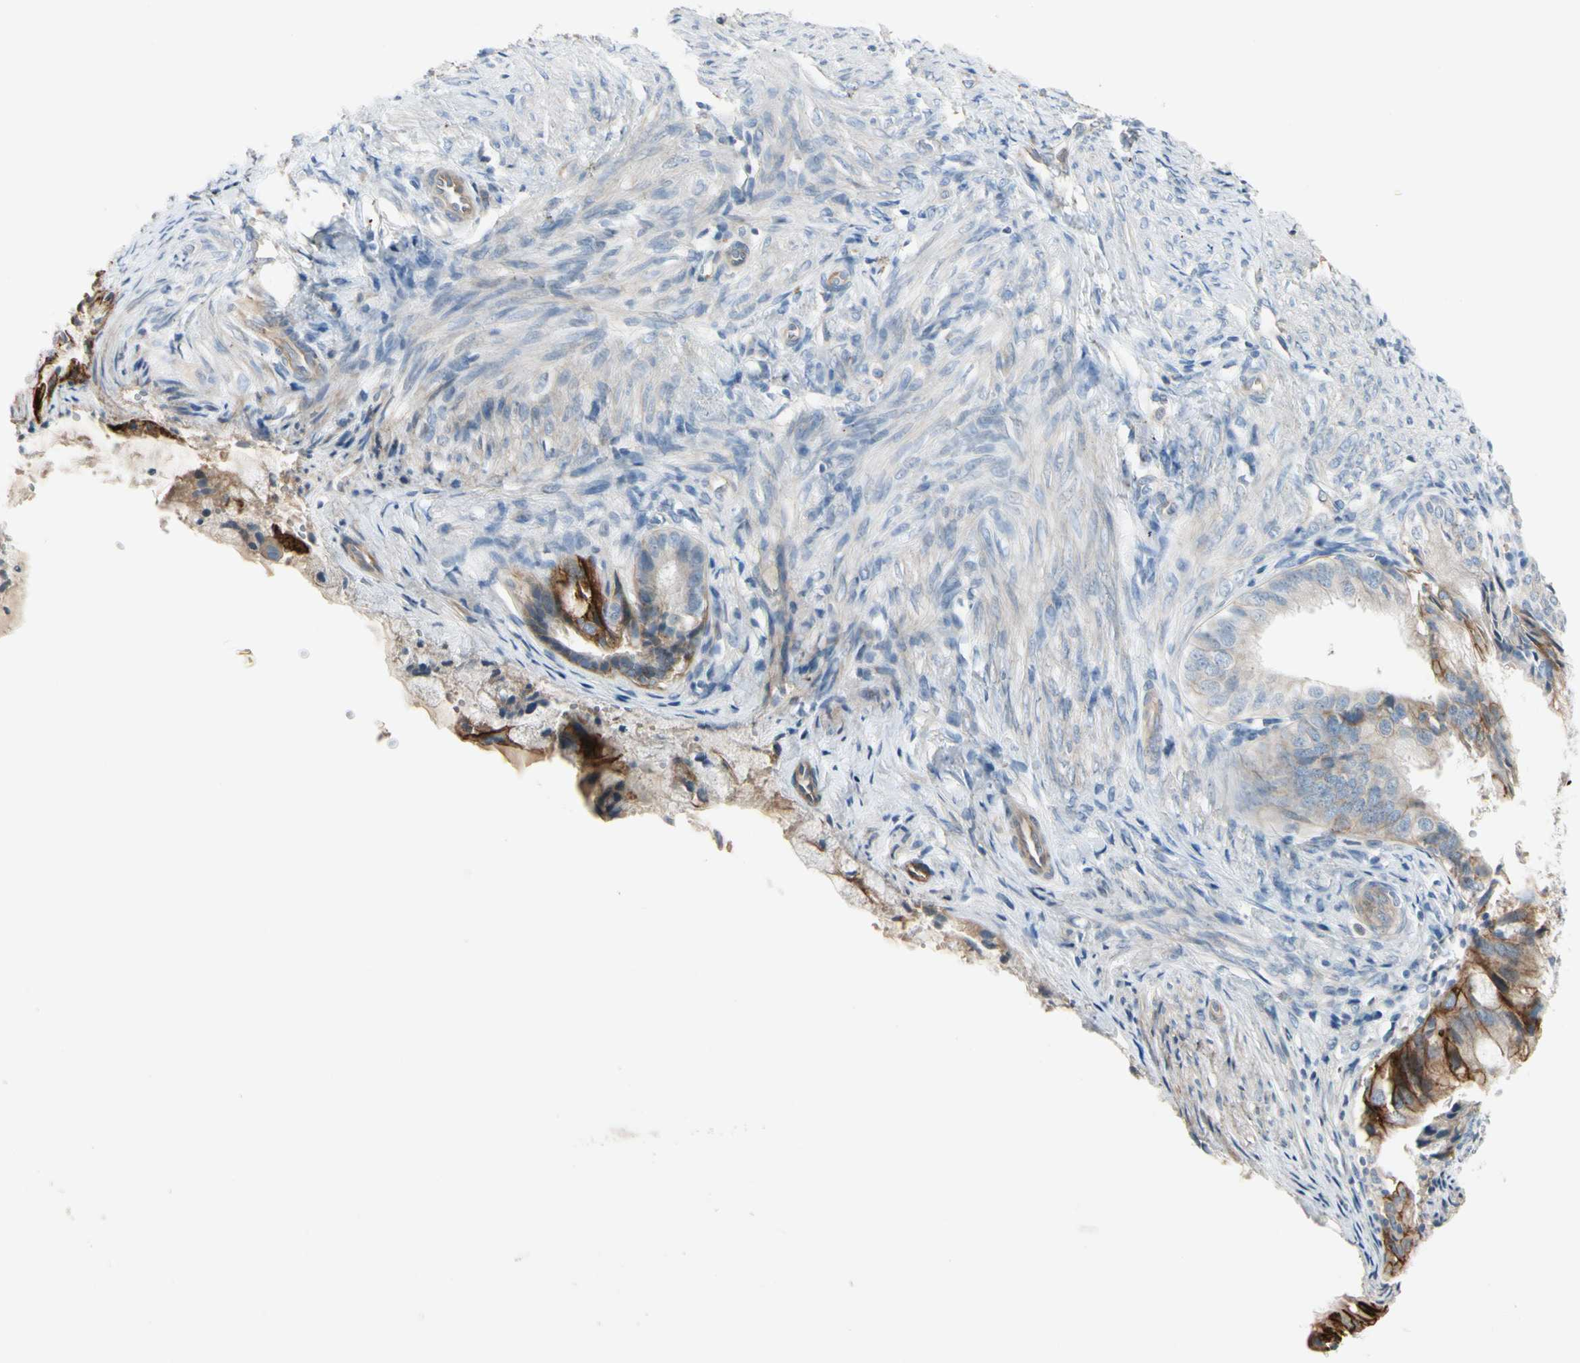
{"staining": {"intensity": "weak", "quantity": "<25%", "location": "cytoplasmic/membranous"}, "tissue": "endometrial cancer", "cell_type": "Tumor cells", "image_type": "cancer", "snomed": [{"axis": "morphology", "description": "Adenocarcinoma, NOS"}, {"axis": "topography", "description": "Endometrium"}], "caption": "Protein analysis of endometrial cancer (adenocarcinoma) exhibits no significant expression in tumor cells.", "gene": "ITGA3", "patient": {"sex": "female", "age": 86}}